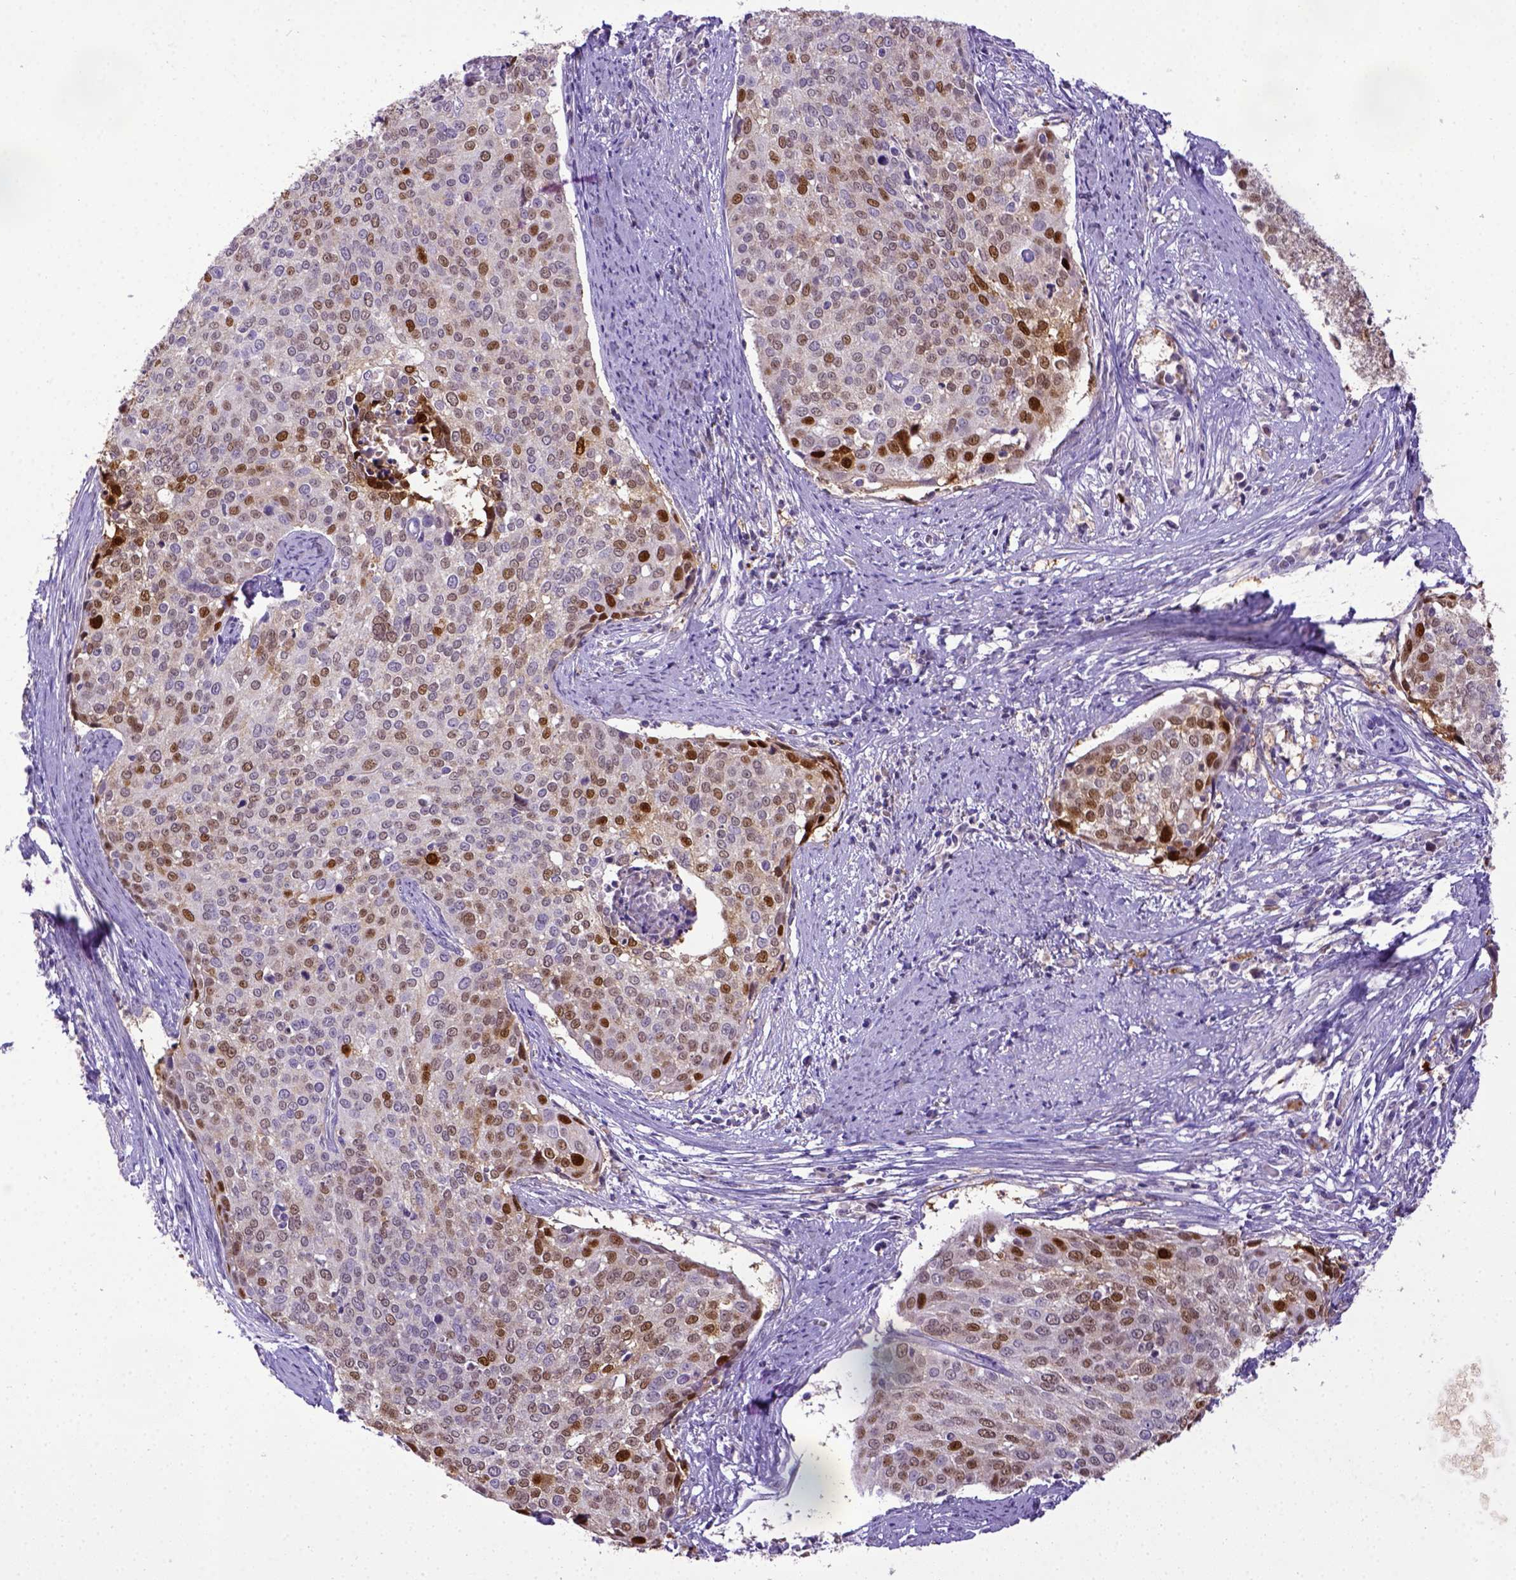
{"staining": {"intensity": "moderate", "quantity": "25%-75%", "location": "nuclear"}, "tissue": "cervical cancer", "cell_type": "Tumor cells", "image_type": "cancer", "snomed": [{"axis": "morphology", "description": "Squamous cell carcinoma, NOS"}, {"axis": "topography", "description": "Cervix"}], "caption": "Cervical squamous cell carcinoma was stained to show a protein in brown. There is medium levels of moderate nuclear staining in approximately 25%-75% of tumor cells.", "gene": "CDKN1A", "patient": {"sex": "female", "age": 39}}